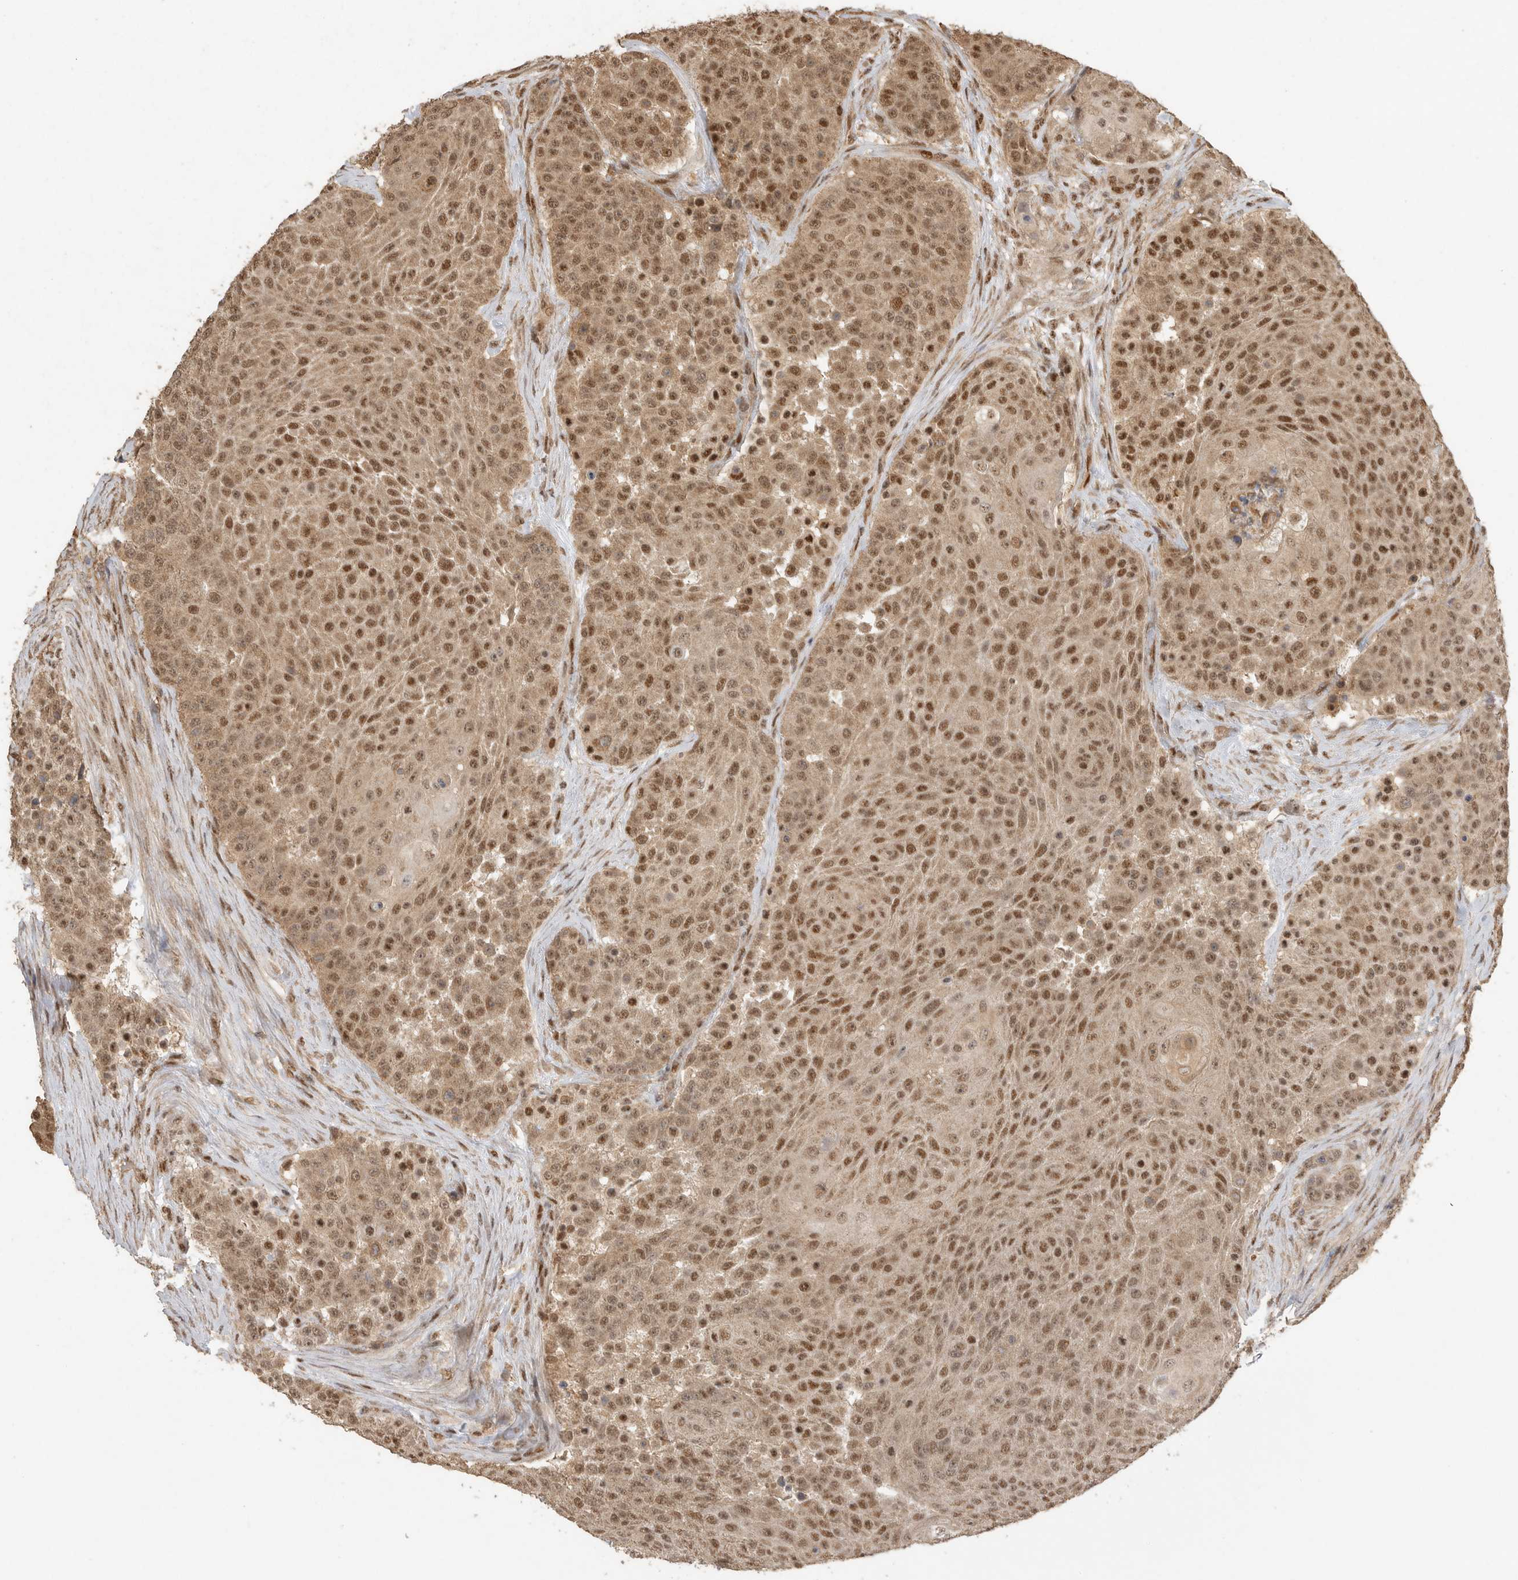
{"staining": {"intensity": "moderate", "quantity": ">75%", "location": "cytoplasmic/membranous,nuclear"}, "tissue": "urothelial cancer", "cell_type": "Tumor cells", "image_type": "cancer", "snomed": [{"axis": "morphology", "description": "Urothelial carcinoma, High grade"}, {"axis": "topography", "description": "Urinary bladder"}], "caption": "Urothelial cancer stained for a protein (brown) displays moderate cytoplasmic/membranous and nuclear positive staining in approximately >75% of tumor cells.", "gene": "DFFA", "patient": {"sex": "female", "age": 63}}